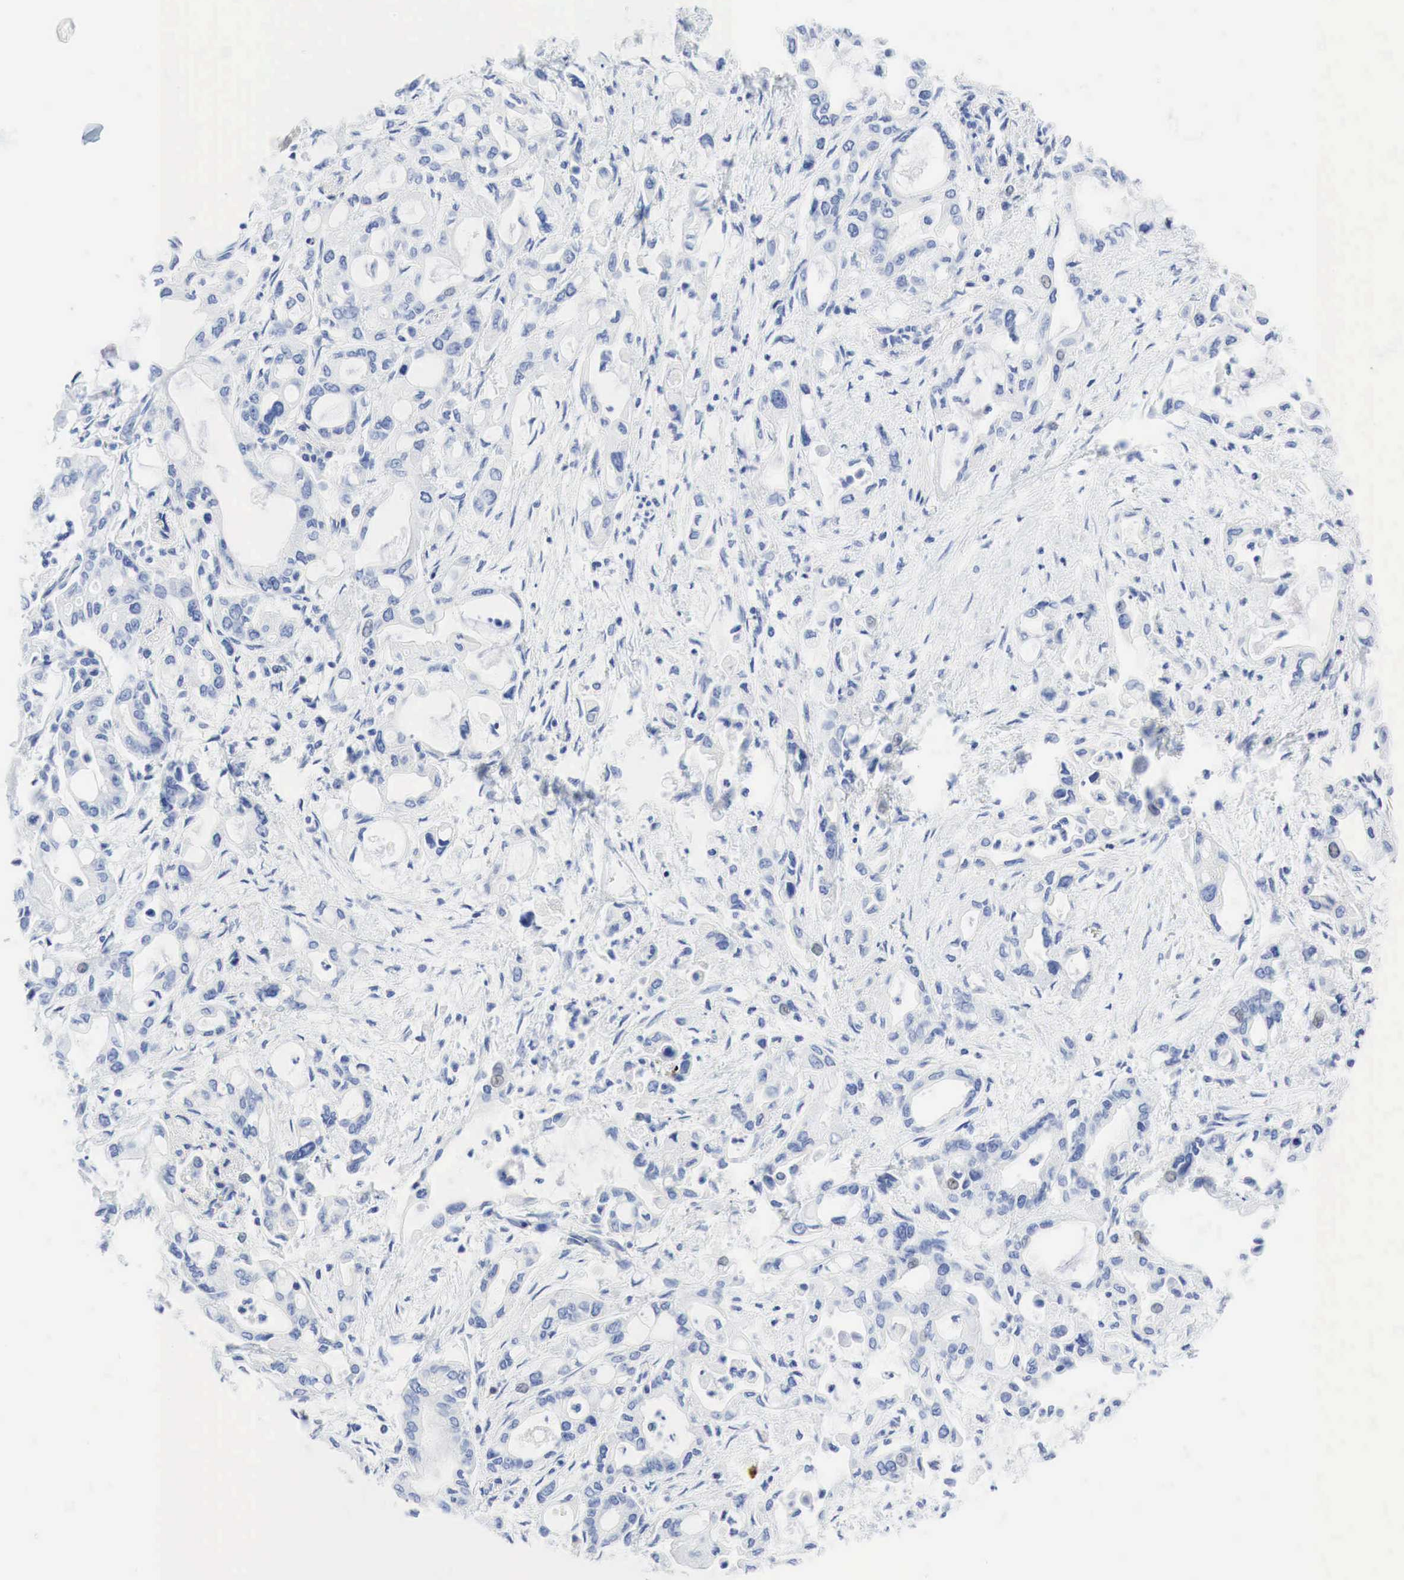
{"staining": {"intensity": "weak", "quantity": "<25%", "location": "nuclear"}, "tissue": "pancreatic cancer", "cell_type": "Tumor cells", "image_type": "cancer", "snomed": [{"axis": "morphology", "description": "Adenocarcinoma, NOS"}, {"axis": "topography", "description": "Pancreas"}], "caption": "The micrograph shows no significant positivity in tumor cells of pancreatic cancer.", "gene": "INHA", "patient": {"sex": "female", "age": 57}}